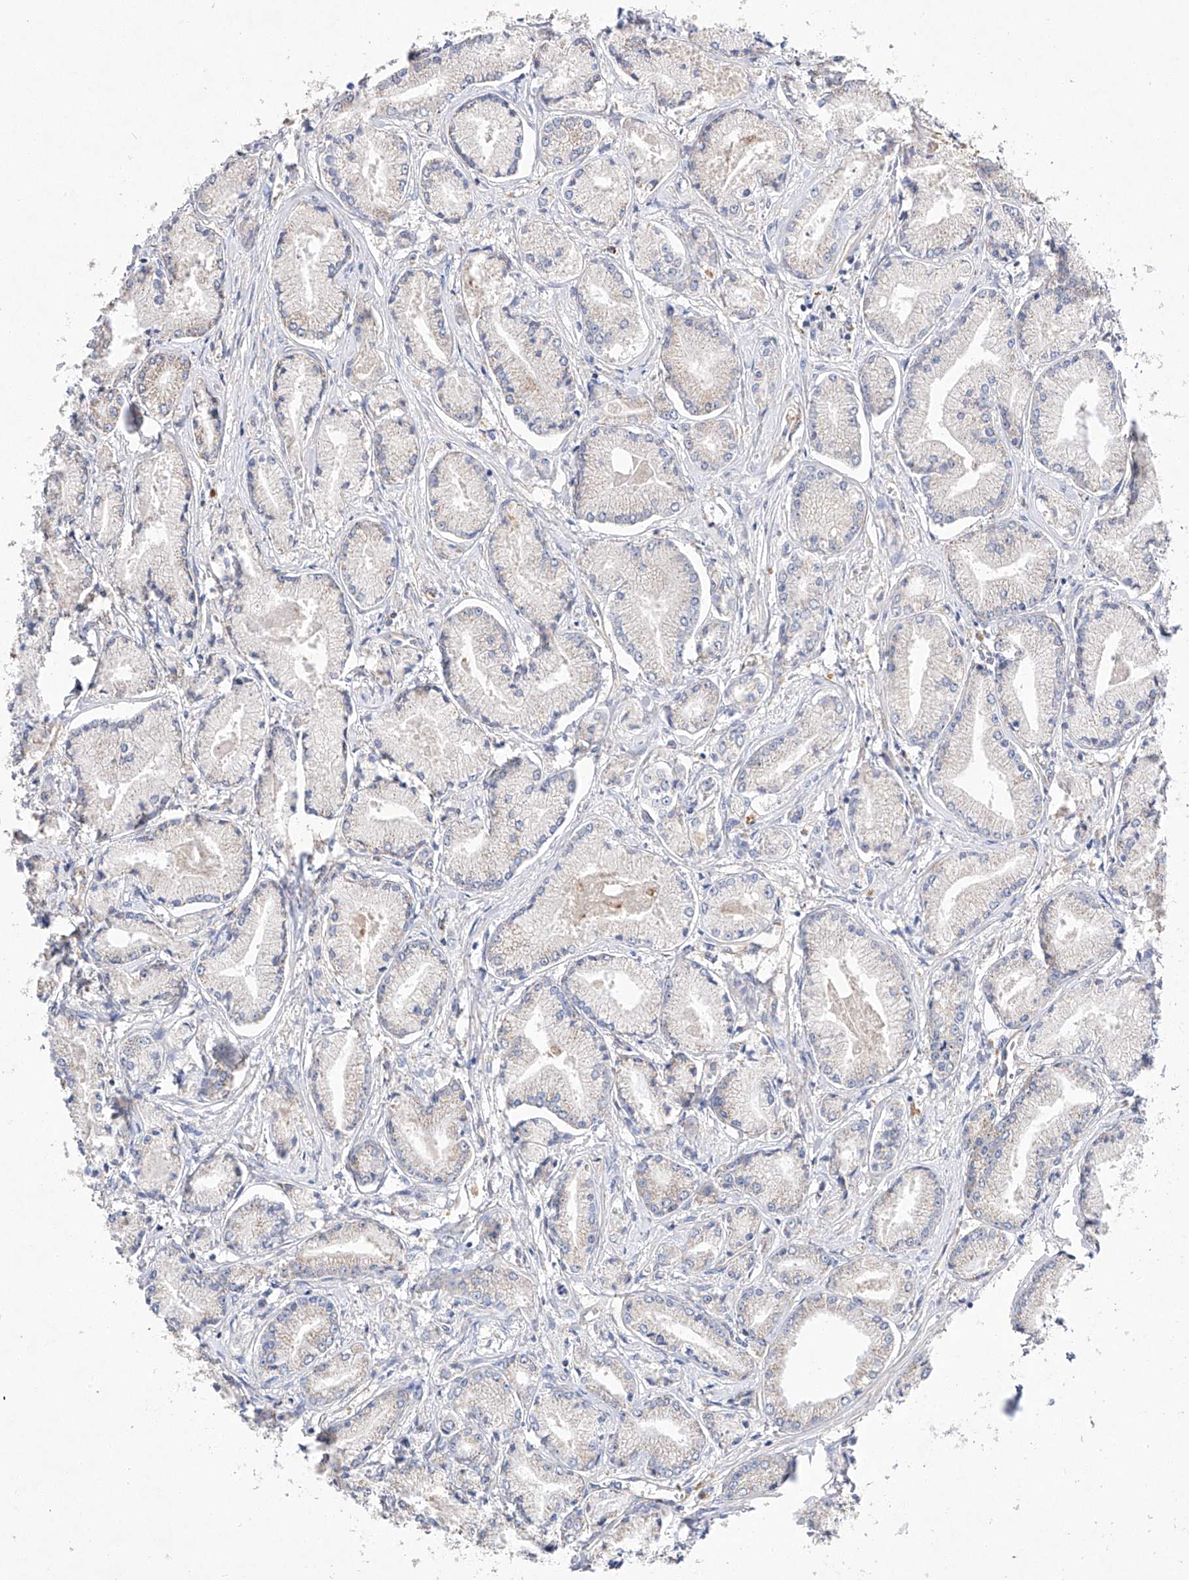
{"staining": {"intensity": "weak", "quantity": "<25%", "location": "cytoplasmic/membranous"}, "tissue": "prostate cancer", "cell_type": "Tumor cells", "image_type": "cancer", "snomed": [{"axis": "morphology", "description": "Adenocarcinoma, Low grade"}, {"axis": "topography", "description": "Prostate"}], "caption": "This is a image of immunohistochemistry (IHC) staining of low-grade adenocarcinoma (prostate), which shows no expression in tumor cells.", "gene": "AMD1", "patient": {"sex": "male", "age": 60}}